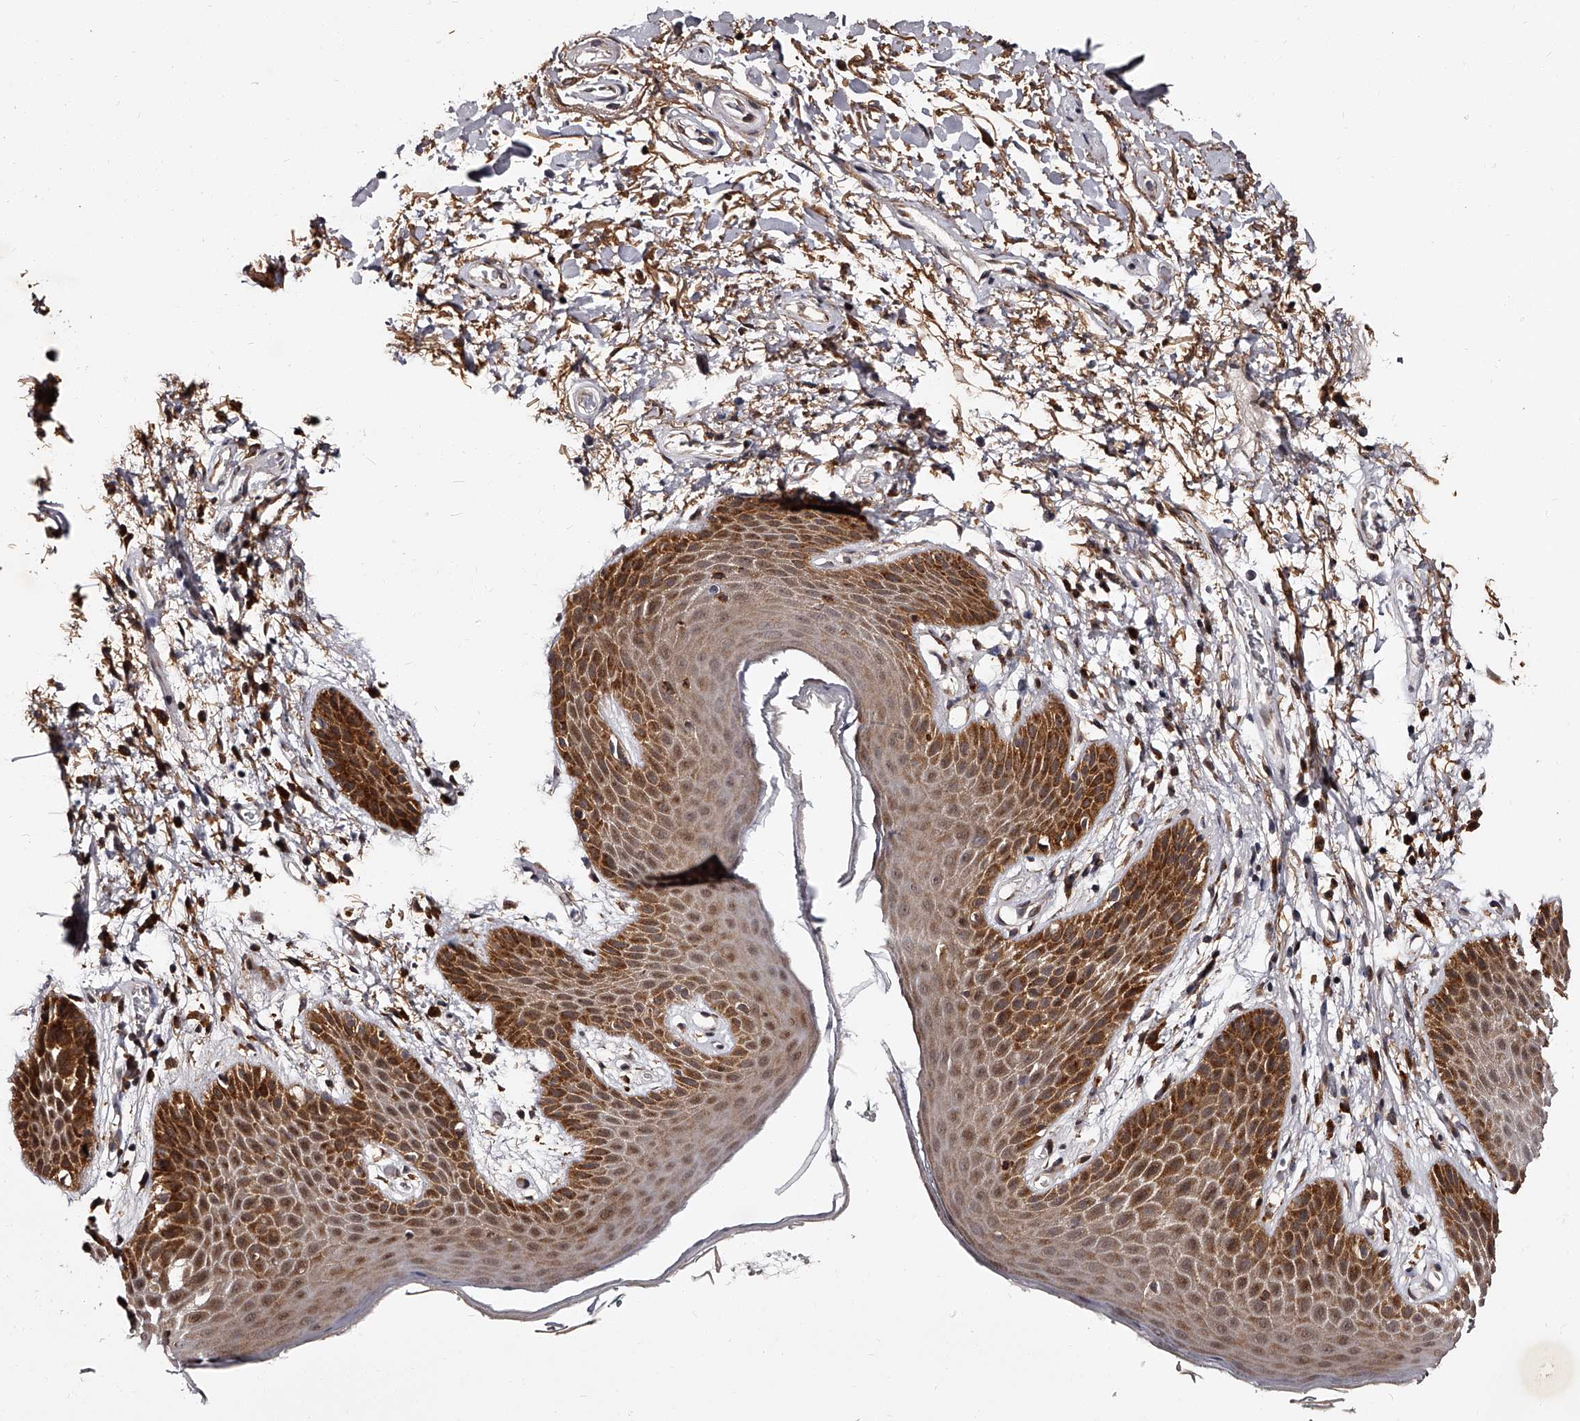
{"staining": {"intensity": "strong", "quantity": "25%-75%", "location": "cytoplasmic/membranous"}, "tissue": "skin", "cell_type": "Epidermal cells", "image_type": "normal", "snomed": [{"axis": "morphology", "description": "Normal tissue, NOS"}, {"axis": "topography", "description": "Anal"}], "caption": "DAB immunohistochemical staining of unremarkable skin exhibits strong cytoplasmic/membranous protein staining in approximately 25%-75% of epidermal cells.", "gene": "RSC1A1", "patient": {"sex": "male", "age": 74}}